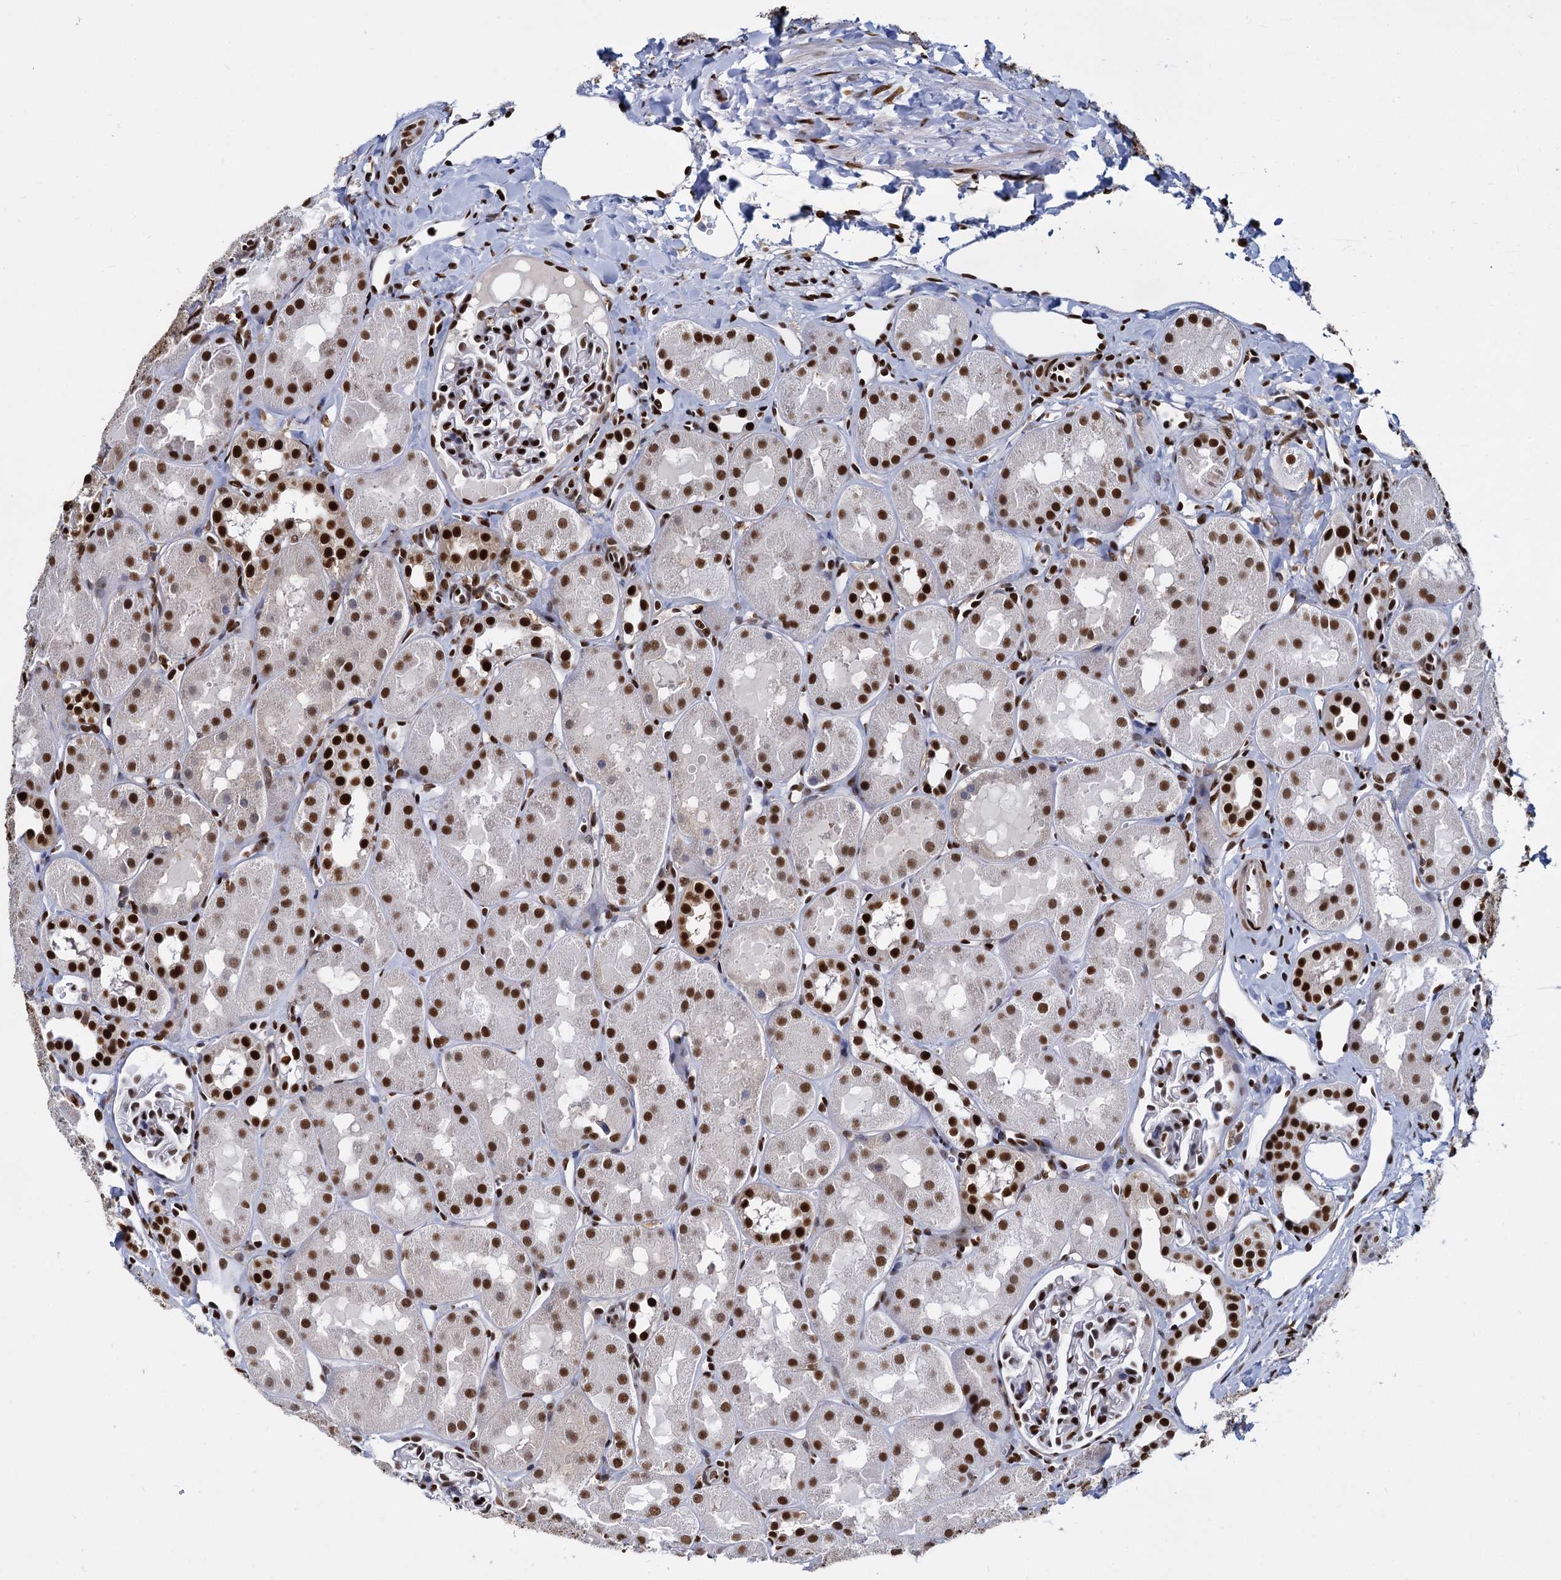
{"staining": {"intensity": "strong", "quantity": "25%-75%", "location": "nuclear"}, "tissue": "kidney", "cell_type": "Cells in glomeruli", "image_type": "normal", "snomed": [{"axis": "morphology", "description": "Normal tissue, NOS"}, {"axis": "topography", "description": "Kidney"}, {"axis": "topography", "description": "Urinary bladder"}], "caption": "Immunohistochemistry of normal human kidney exhibits high levels of strong nuclear staining in about 25%-75% of cells in glomeruli. (brown staining indicates protein expression, while blue staining denotes nuclei).", "gene": "DCPS", "patient": {"sex": "male", "age": 16}}